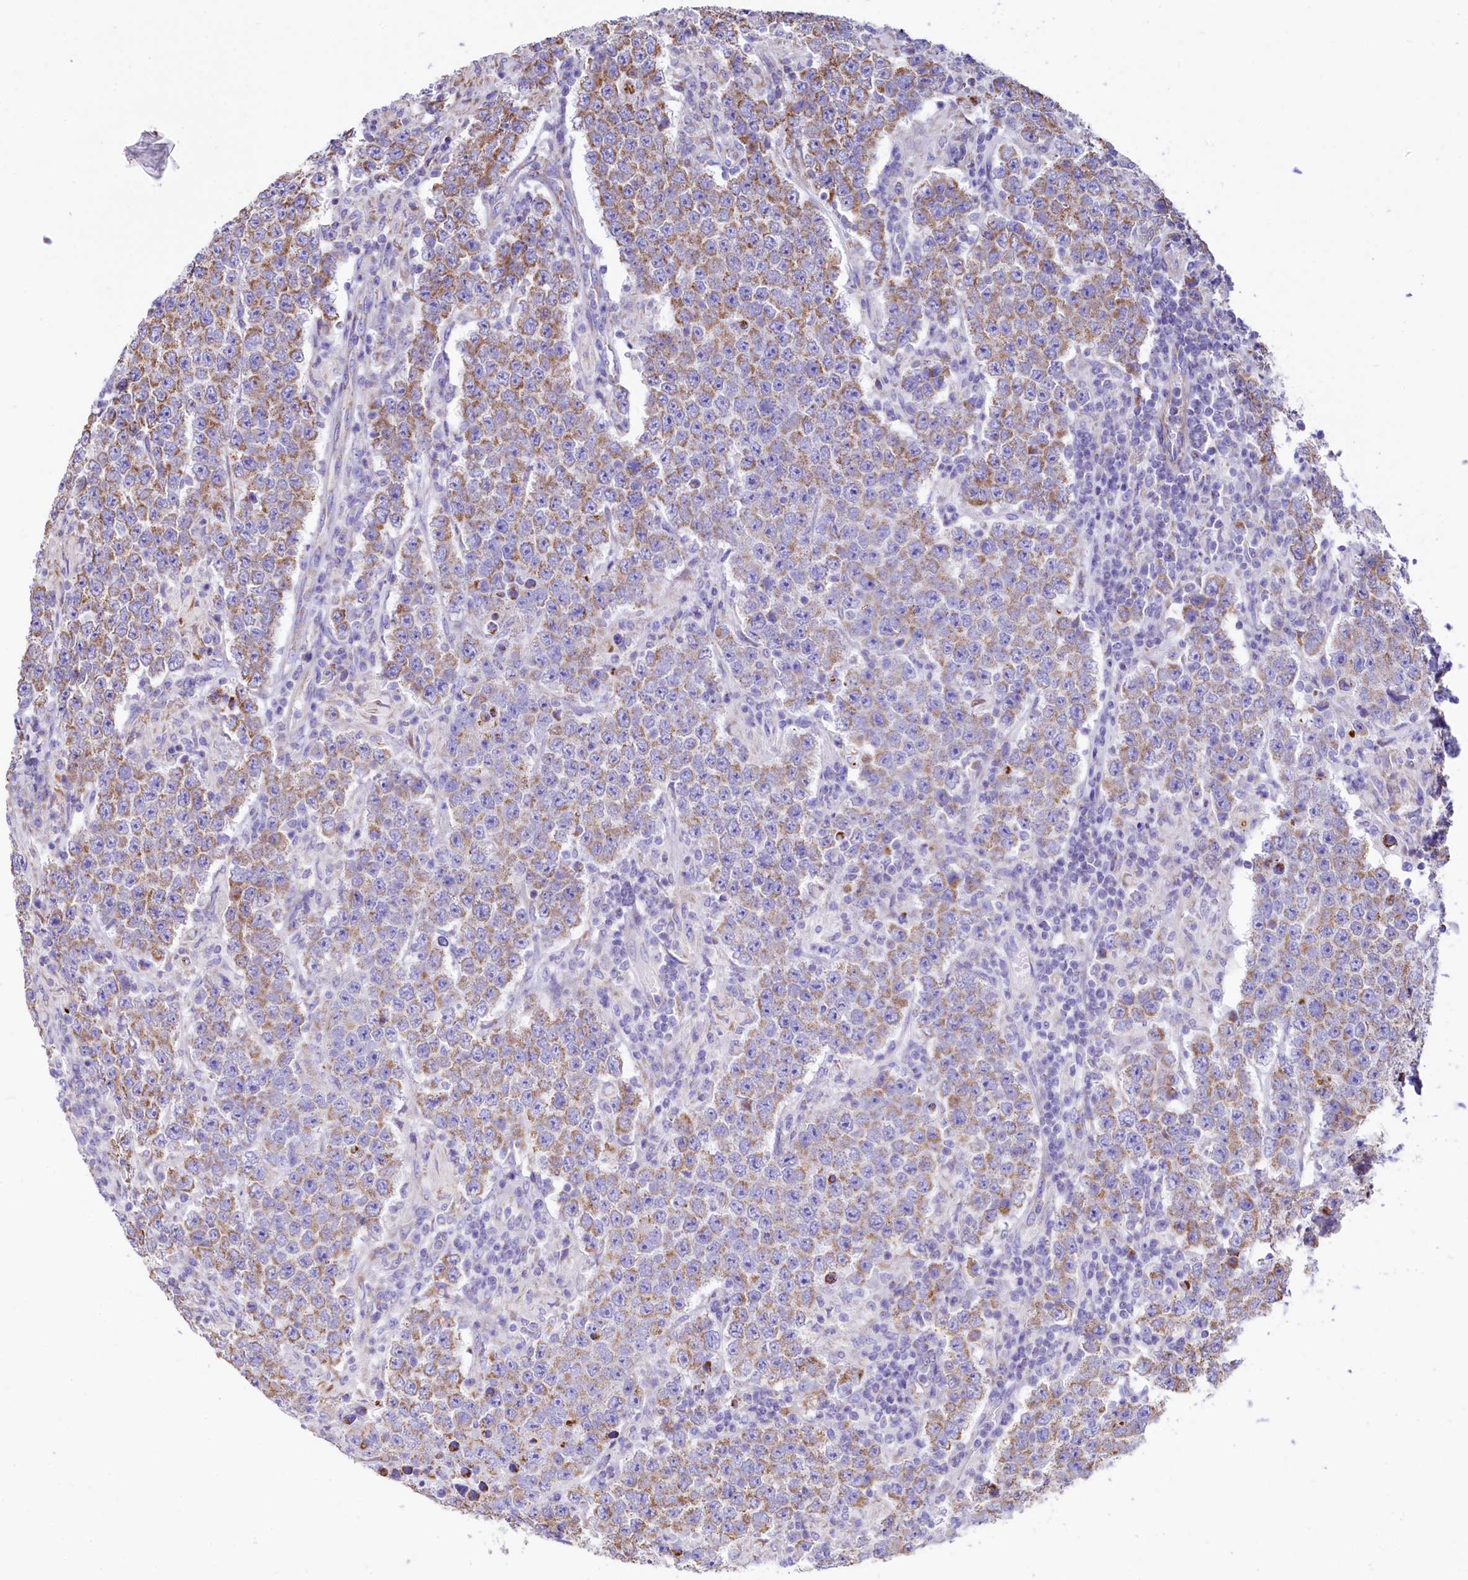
{"staining": {"intensity": "moderate", "quantity": "25%-75%", "location": "cytoplasmic/membranous"}, "tissue": "testis cancer", "cell_type": "Tumor cells", "image_type": "cancer", "snomed": [{"axis": "morphology", "description": "Normal tissue, NOS"}, {"axis": "morphology", "description": "Urothelial carcinoma, High grade"}, {"axis": "morphology", "description": "Seminoma, NOS"}, {"axis": "morphology", "description": "Carcinoma, Embryonal, NOS"}, {"axis": "topography", "description": "Urinary bladder"}, {"axis": "topography", "description": "Testis"}], "caption": "A histopathology image showing moderate cytoplasmic/membranous expression in about 25%-75% of tumor cells in testis cancer (embryonal carcinoma), as visualized by brown immunohistochemical staining.", "gene": "VWCE", "patient": {"sex": "male", "age": 41}}